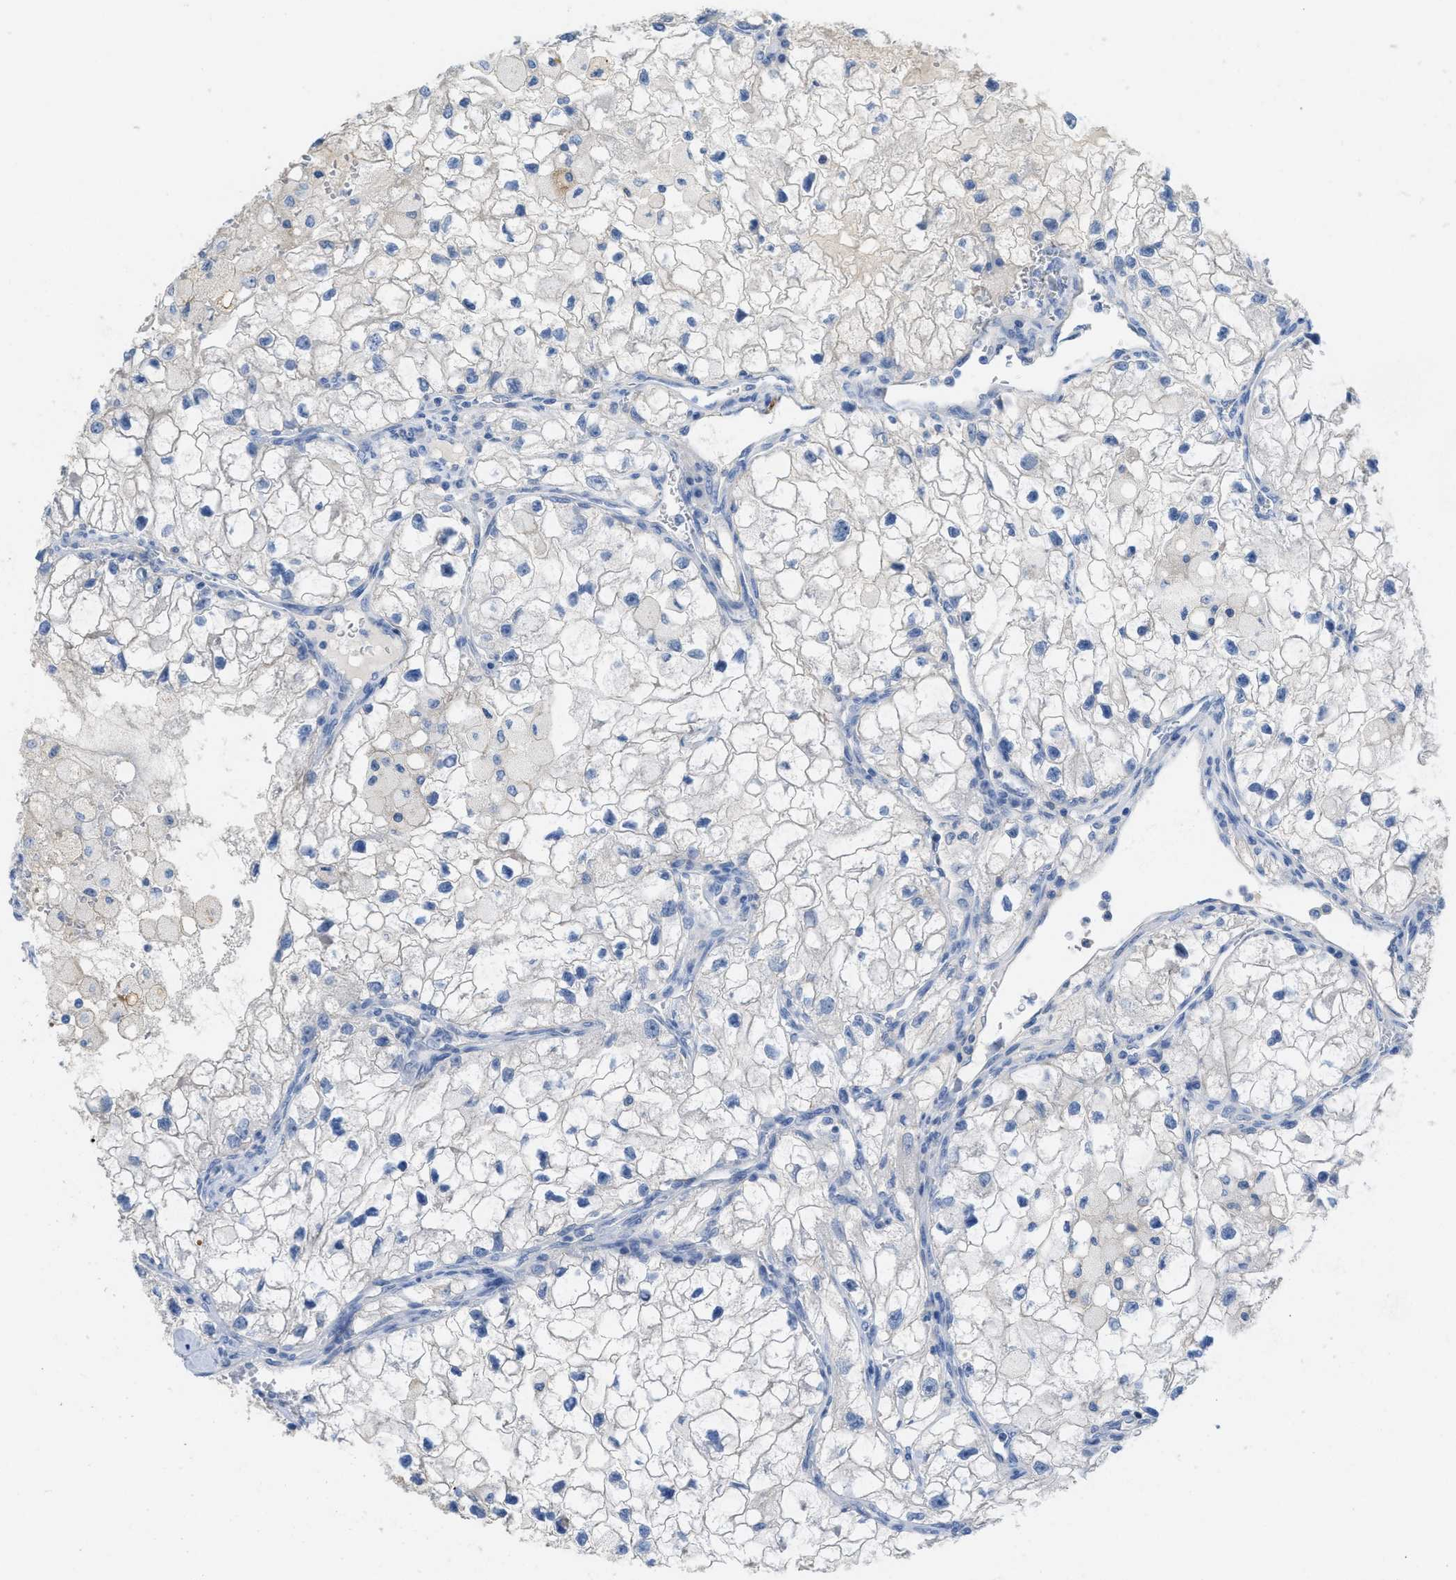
{"staining": {"intensity": "negative", "quantity": "none", "location": "none"}, "tissue": "renal cancer", "cell_type": "Tumor cells", "image_type": "cancer", "snomed": [{"axis": "morphology", "description": "Adenocarcinoma, NOS"}, {"axis": "topography", "description": "Kidney"}], "caption": "This micrograph is of renal cancer stained with immunohistochemistry (IHC) to label a protein in brown with the nuclei are counter-stained blue. There is no staining in tumor cells.", "gene": "CNNM4", "patient": {"sex": "female", "age": 70}}